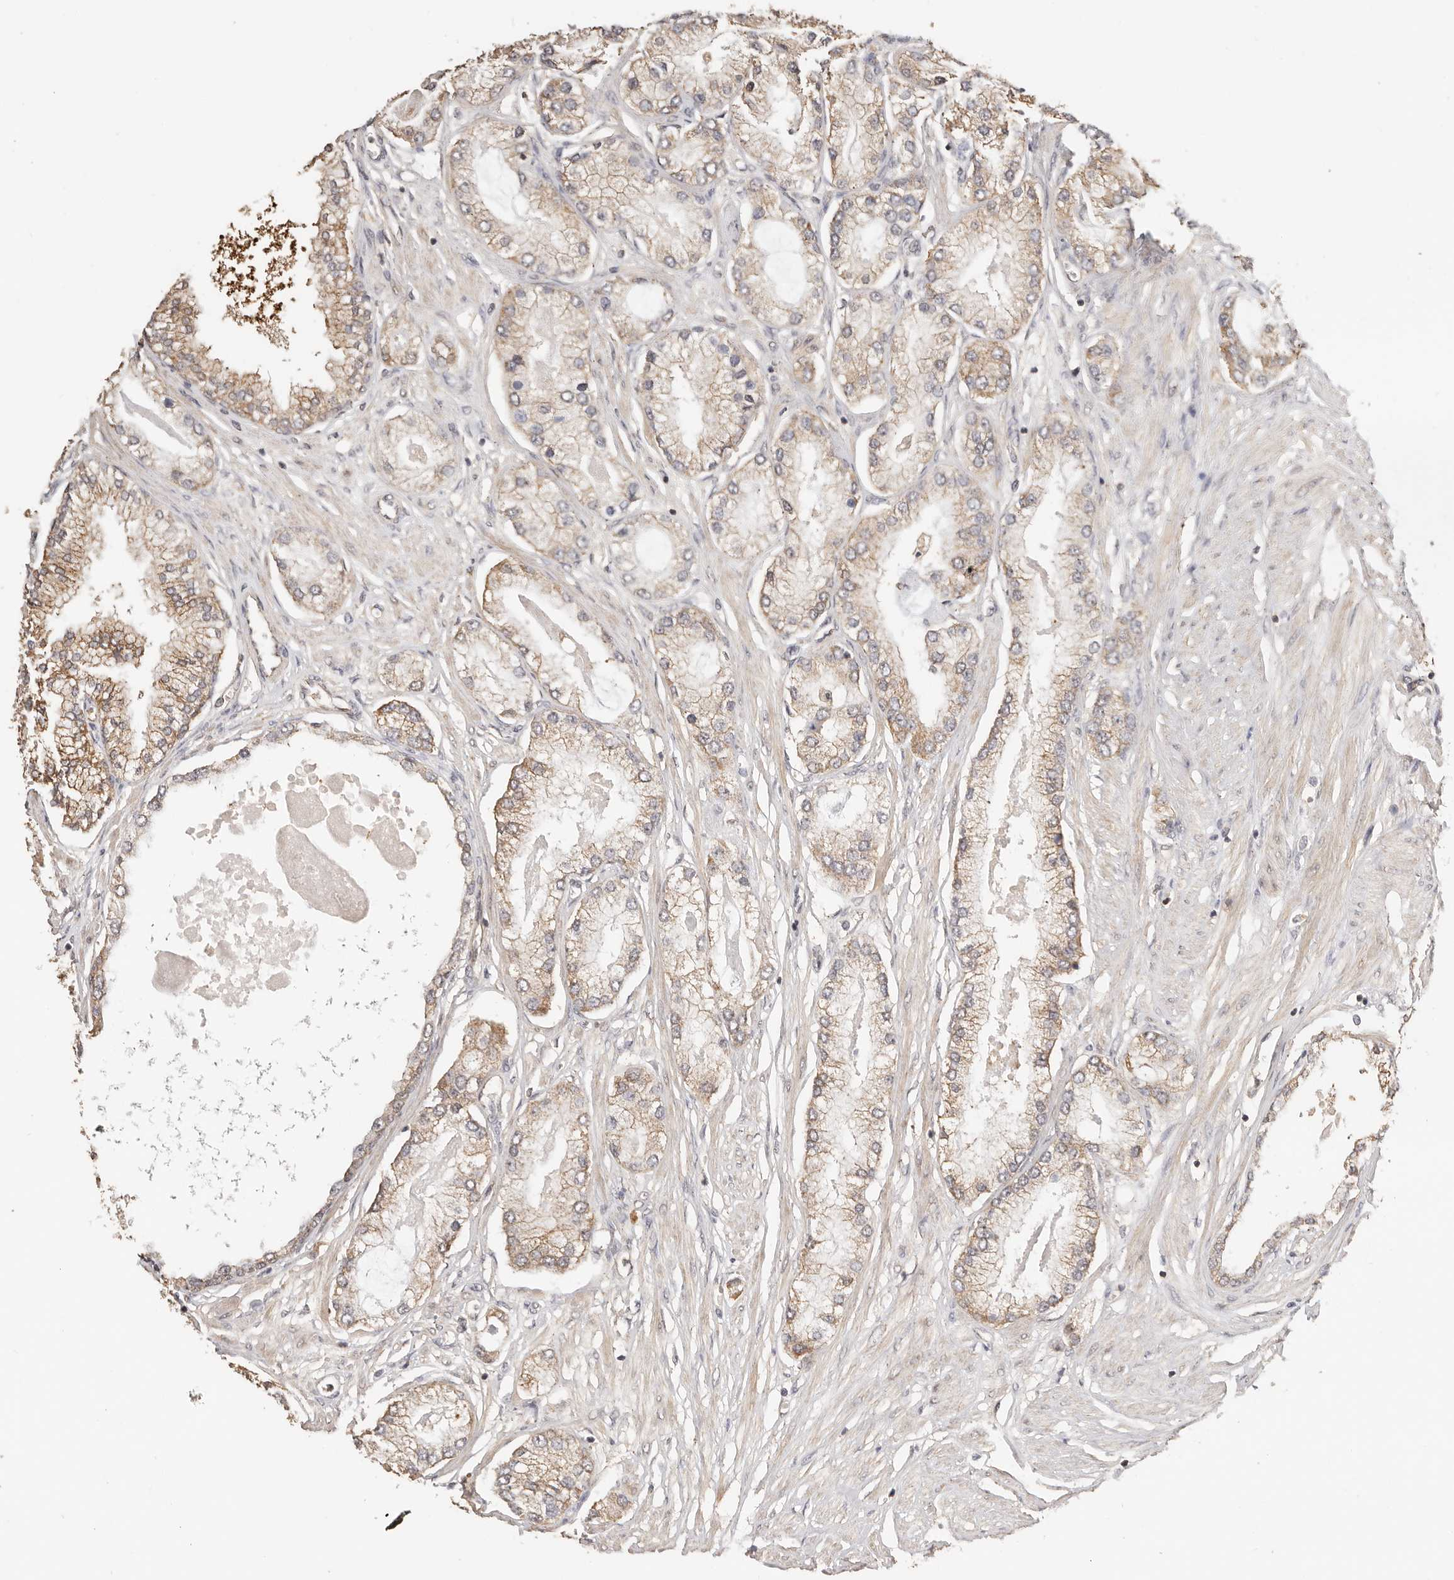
{"staining": {"intensity": "weak", "quantity": "25%-75%", "location": "cytoplasmic/membranous"}, "tissue": "prostate cancer", "cell_type": "Tumor cells", "image_type": "cancer", "snomed": [{"axis": "morphology", "description": "Adenocarcinoma, Low grade"}, {"axis": "topography", "description": "Prostate"}], "caption": "Immunohistochemical staining of prostate cancer (adenocarcinoma (low-grade)) reveals weak cytoplasmic/membranous protein positivity in about 25%-75% of tumor cells. (DAB (3,3'-diaminobenzidine) IHC with brightfield microscopy, high magnification).", "gene": "AFDN", "patient": {"sex": "male", "age": 62}}